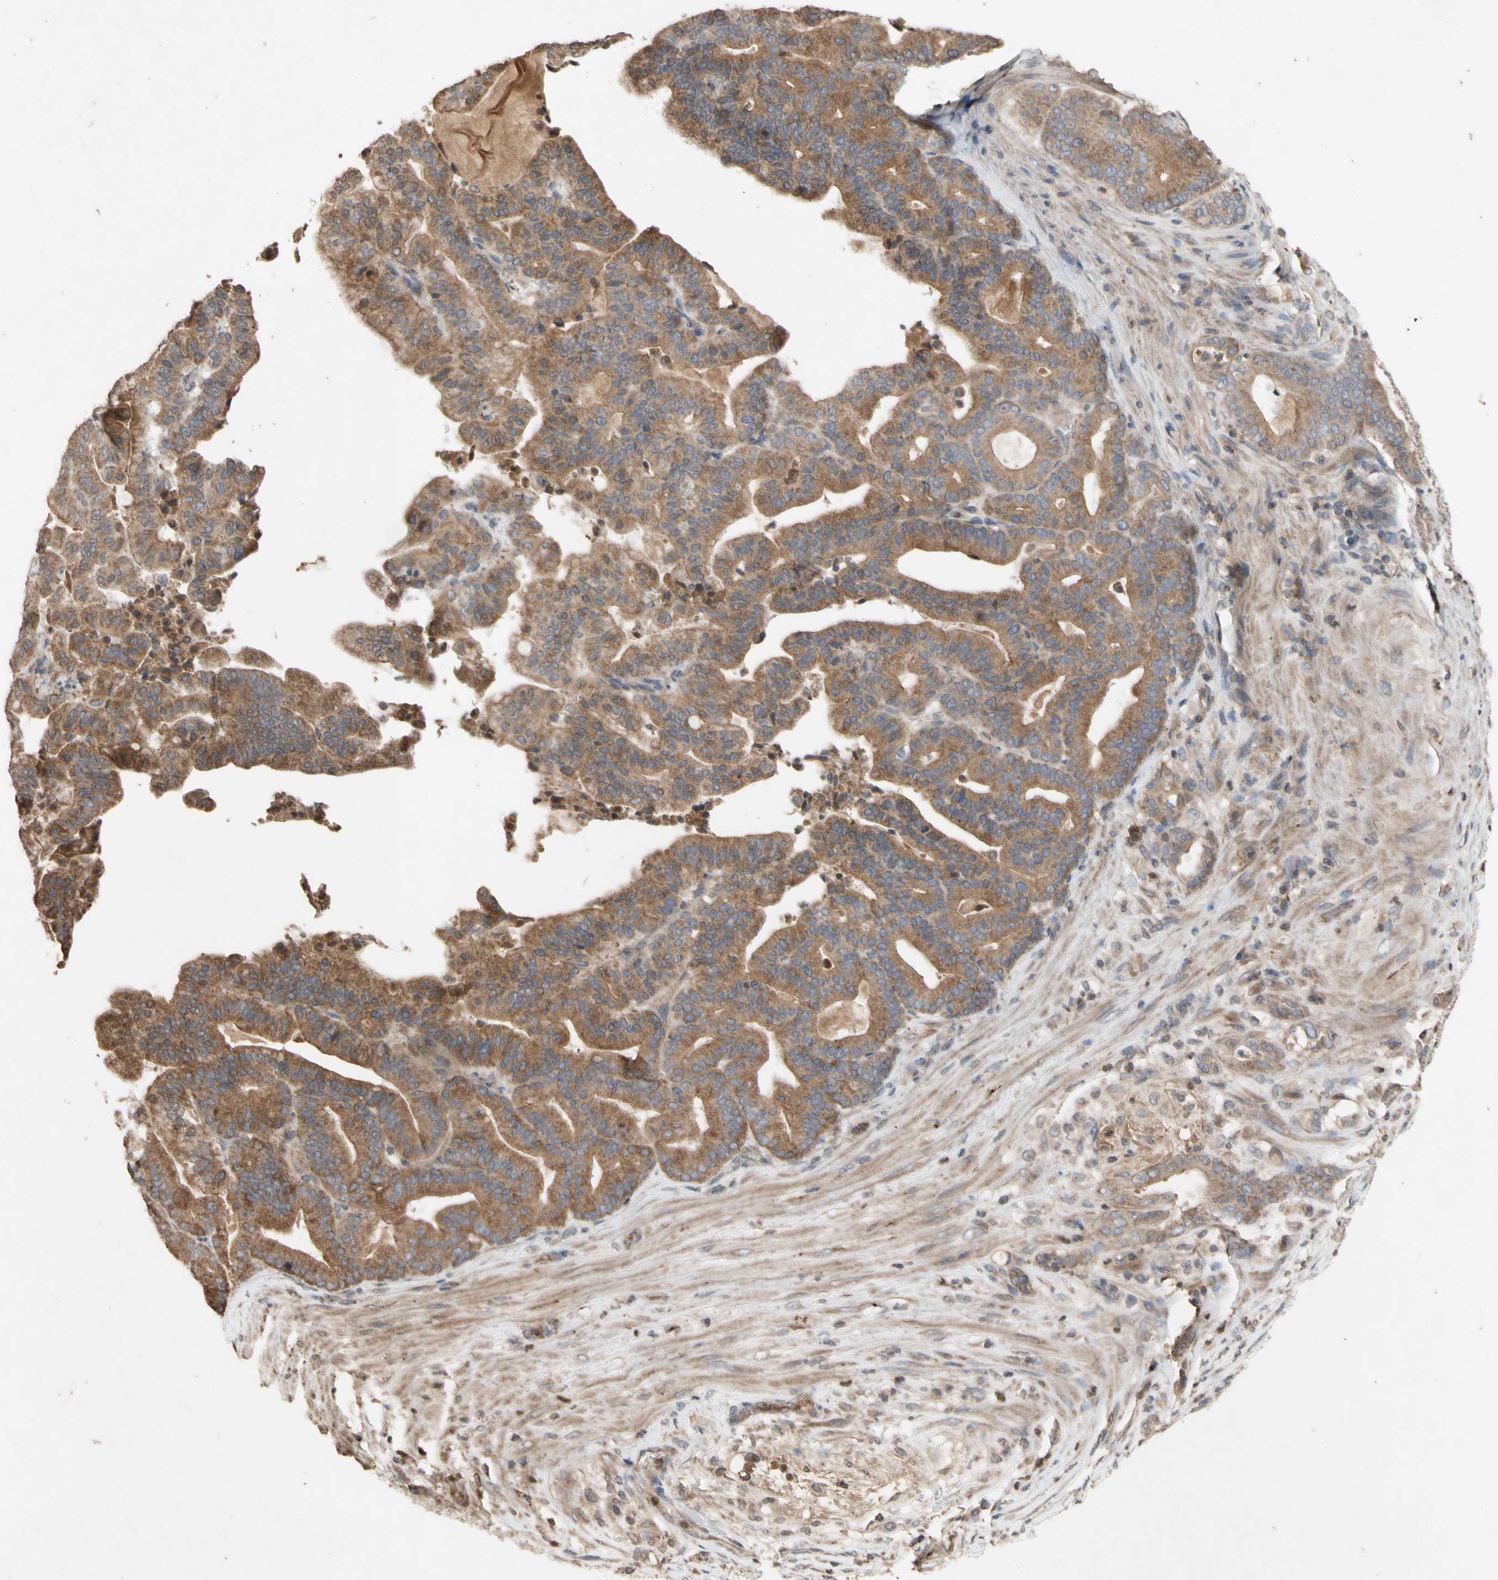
{"staining": {"intensity": "moderate", "quantity": ">75%", "location": "cytoplasmic/membranous"}, "tissue": "pancreatic cancer", "cell_type": "Tumor cells", "image_type": "cancer", "snomed": [{"axis": "morphology", "description": "Adenocarcinoma, NOS"}, {"axis": "topography", "description": "Pancreas"}], "caption": "Immunohistochemistry of pancreatic cancer (adenocarcinoma) shows medium levels of moderate cytoplasmic/membranous staining in approximately >75% of tumor cells.", "gene": "NECTIN3", "patient": {"sex": "male", "age": 63}}